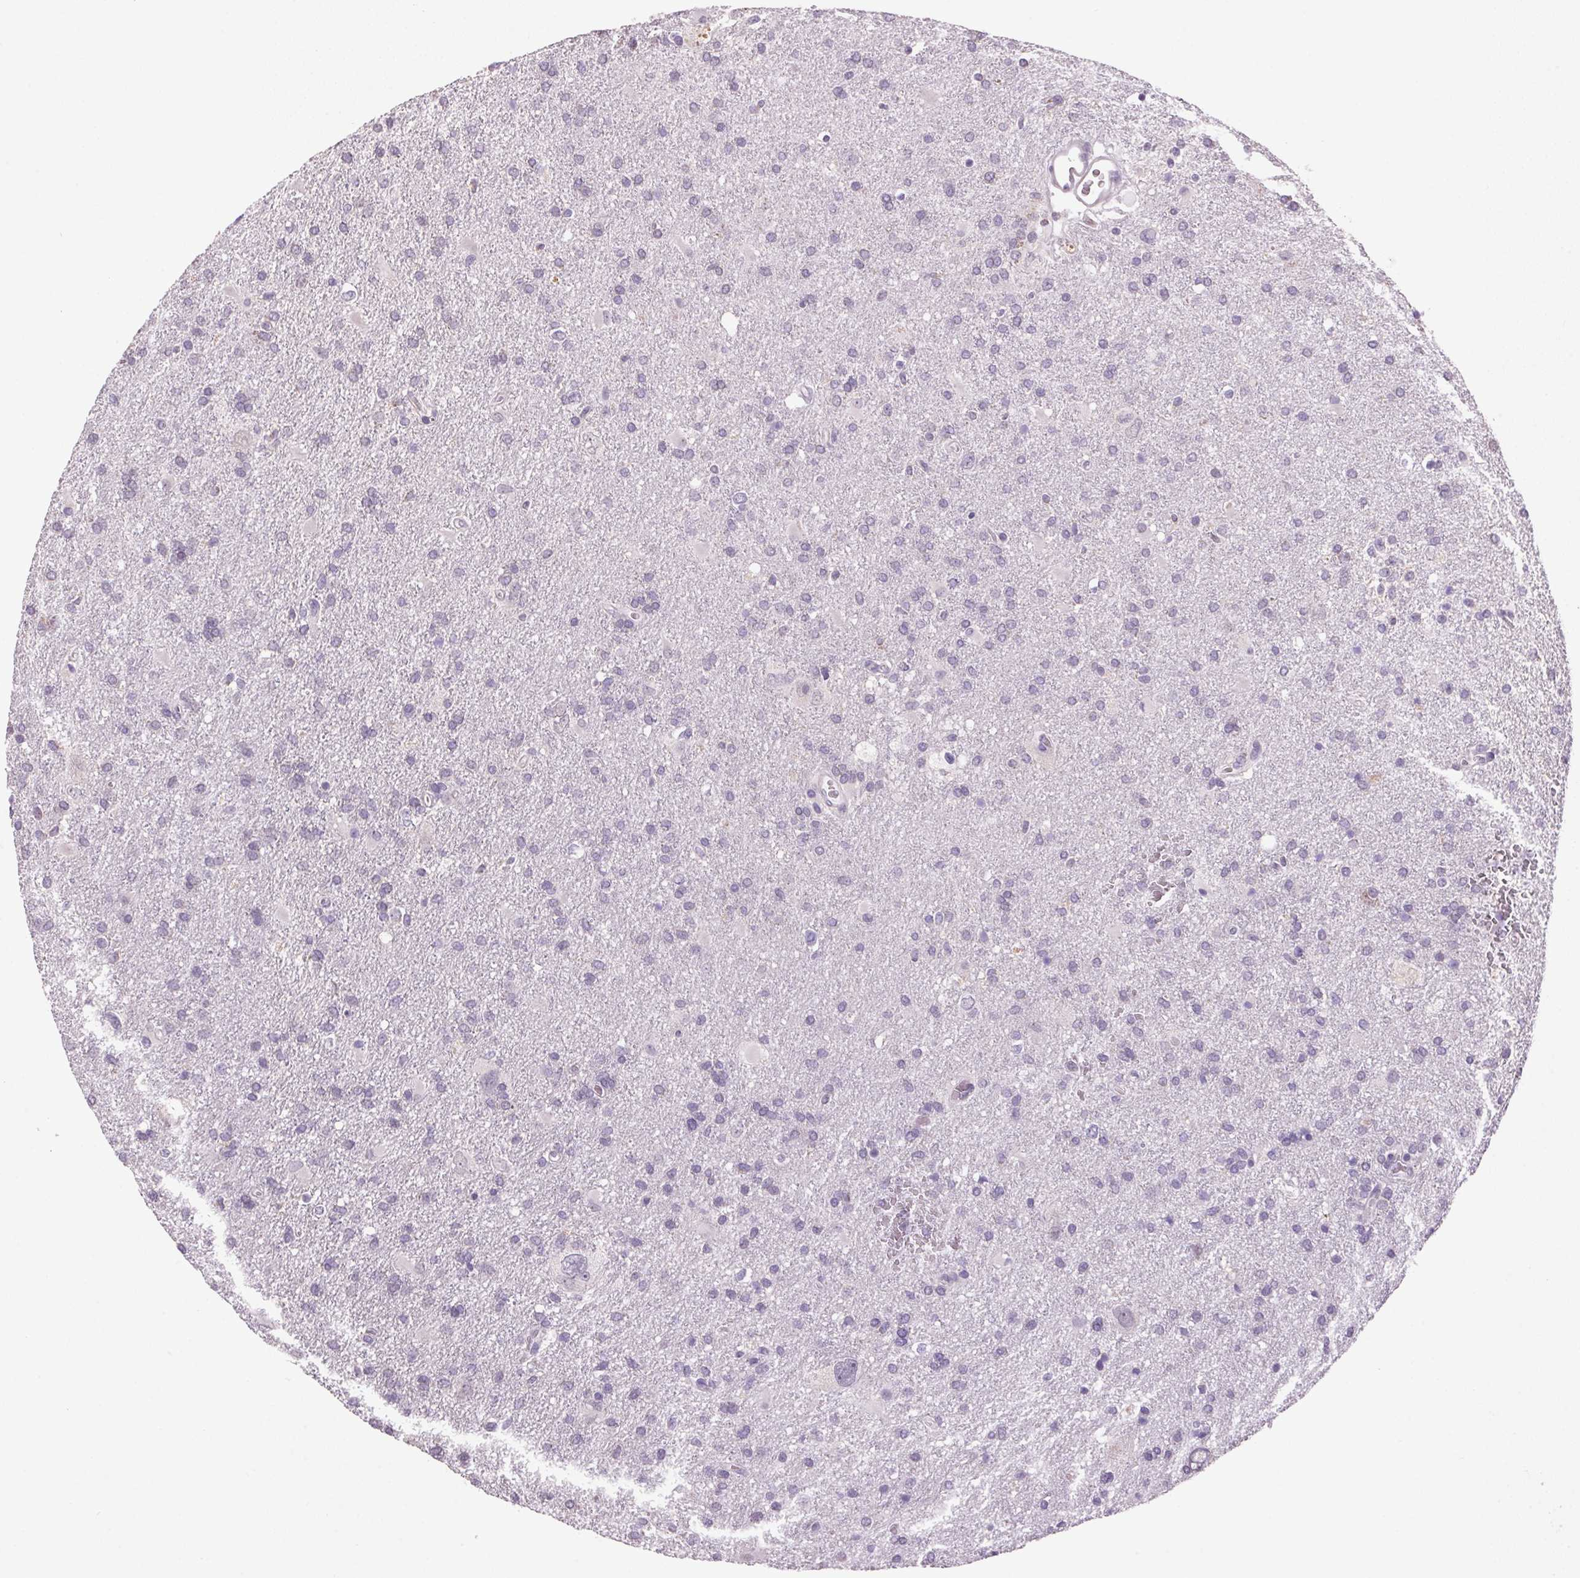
{"staining": {"intensity": "negative", "quantity": "none", "location": "none"}, "tissue": "glioma", "cell_type": "Tumor cells", "image_type": "cancer", "snomed": [{"axis": "morphology", "description": "Glioma, malignant, Low grade"}, {"axis": "topography", "description": "Brain"}], "caption": "The micrograph demonstrates no significant positivity in tumor cells of glioma.", "gene": "VWA3B", "patient": {"sex": "male", "age": 66}}